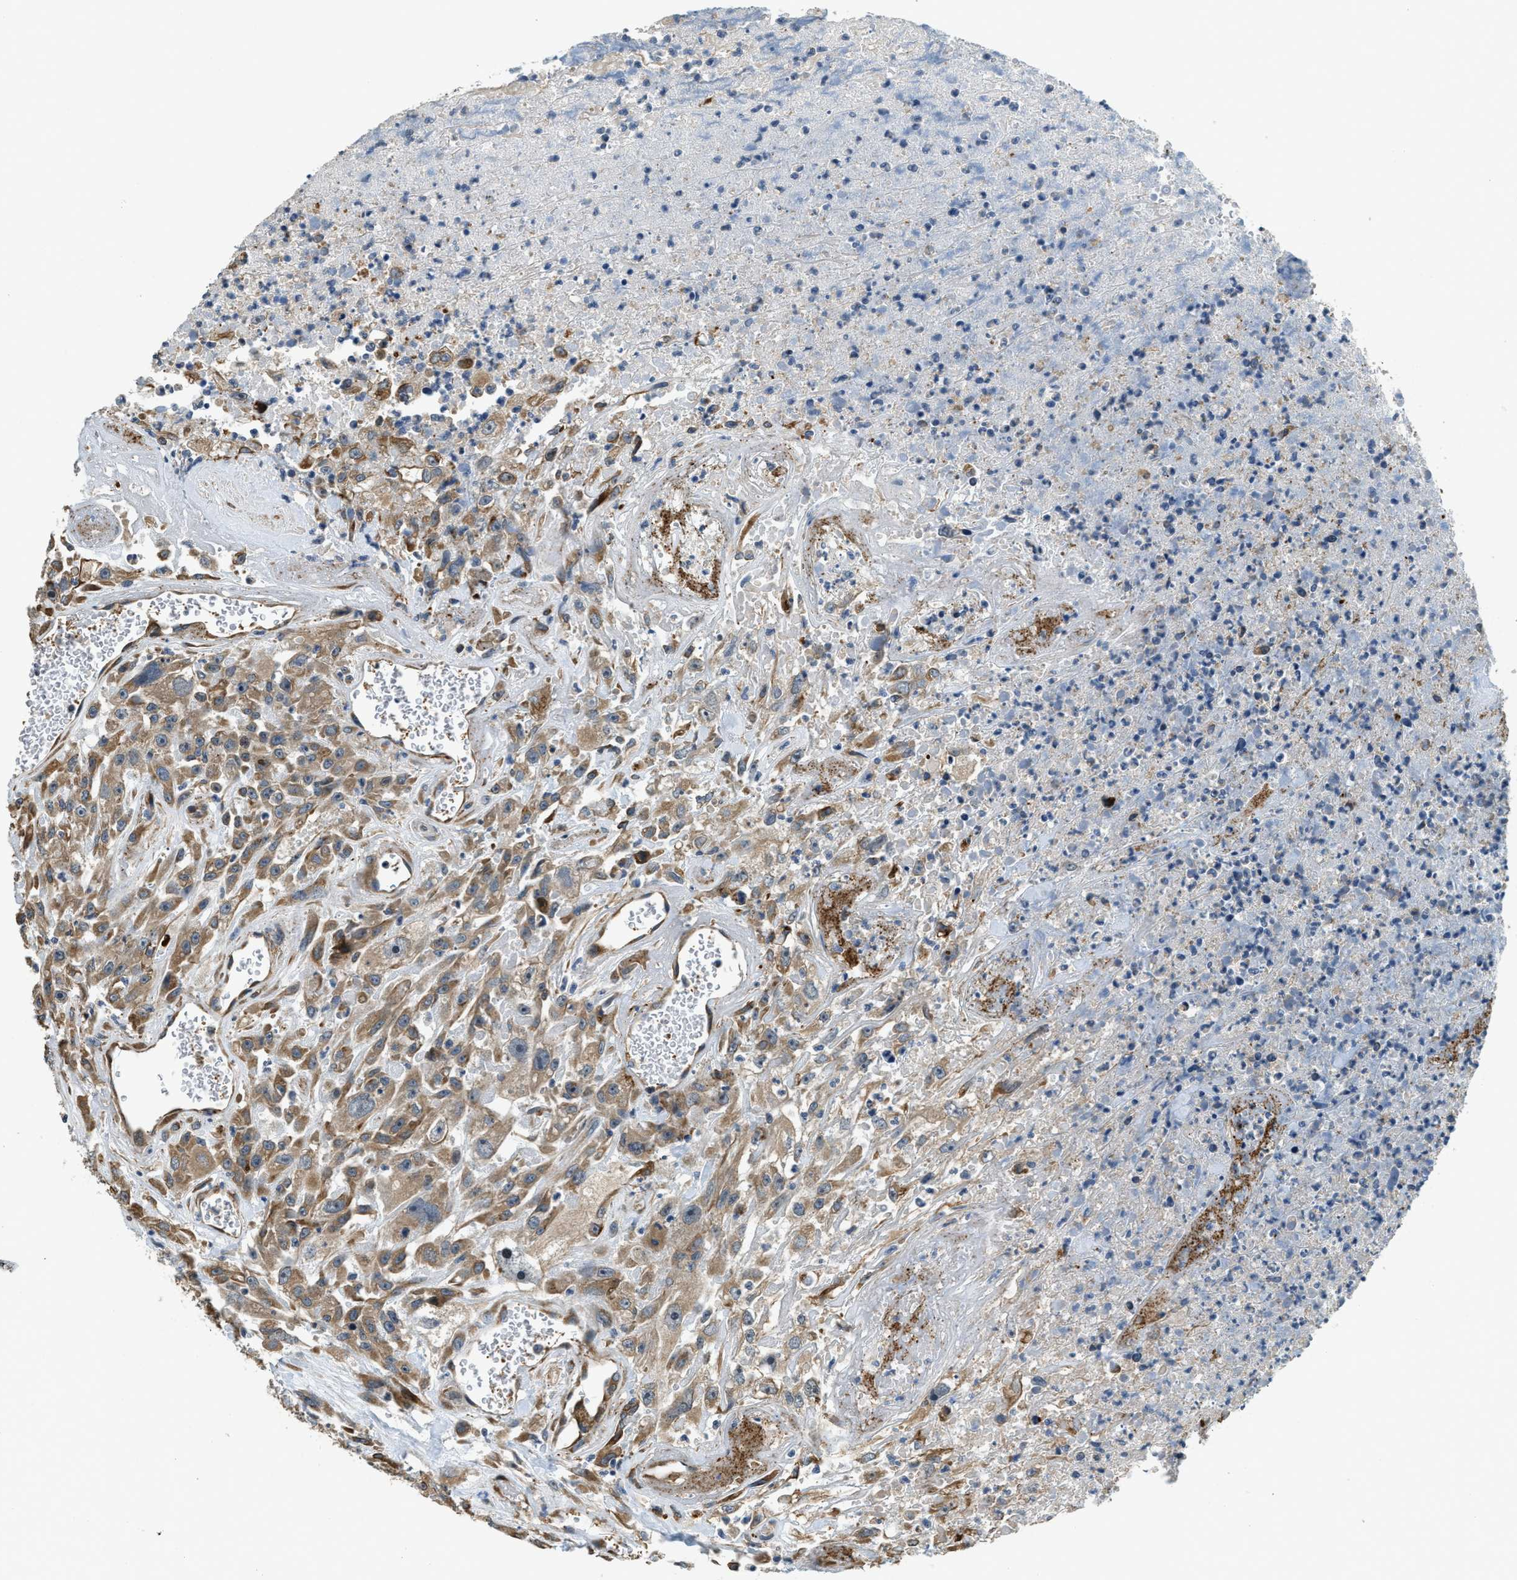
{"staining": {"intensity": "moderate", "quantity": ">75%", "location": "cytoplasmic/membranous"}, "tissue": "urothelial cancer", "cell_type": "Tumor cells", "image_type": "cancer", "snomed": [{"axis": "morphology", "description": "Urothelial carcinoma, High grade"}, {"axis": "topography", "description": "Urinary bladder"}], "caption": "Urothelial cancer tissue exhibits moderate cytoplasmic/membranous positivity in about >75% of tumor cells", "gene": "ALOX12", "patient": {"sex": "male", "age": 46}}